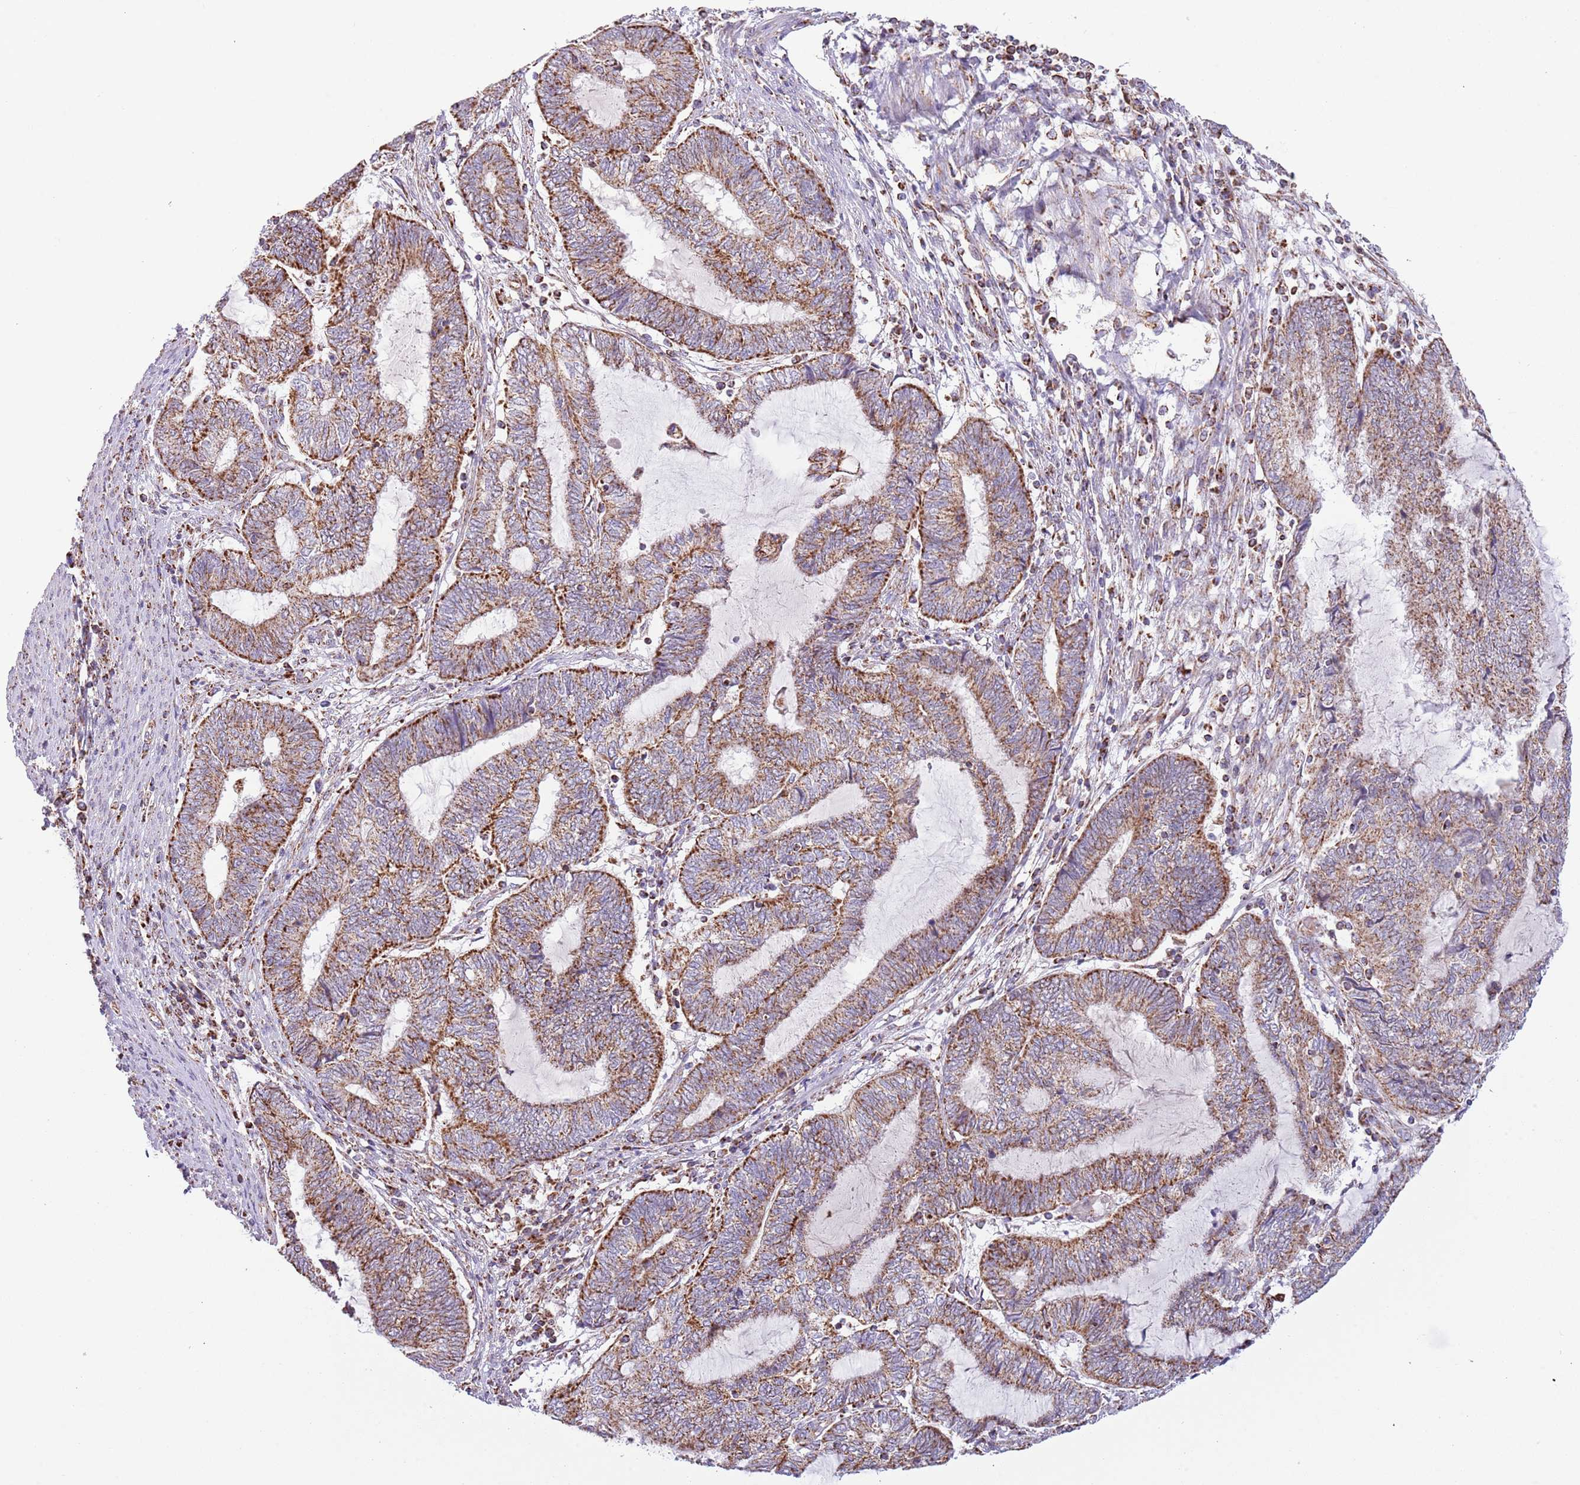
{"staining": {"intensity": "strong", "quantity": "25%-75%", "location": "cytoplasmic/membranous"}, "tissue": "endometrial cancer", "cell_type": "Tumor cells", "image_type": "cancer", "snomed": [{"axis": "morphology", "description": "Adenocarcinoma, NOS"}, {"axis": "topography", "description": "Uterus"}, {"axis": "topography", "description": "Endometrium"}], "caption": "Endometrial cancer (adenocarcinoma) was stained to show a protein in brown. There is high levels of strong cytoplasmic/membranous staining in about 25%-75% of tumor cells. (DAB (3,3'-diaminobenzidine) IHC with brightfield microscopy, high magnification).", "gene": "LHX6", "patient": {"sex": "female", "age": 70}}